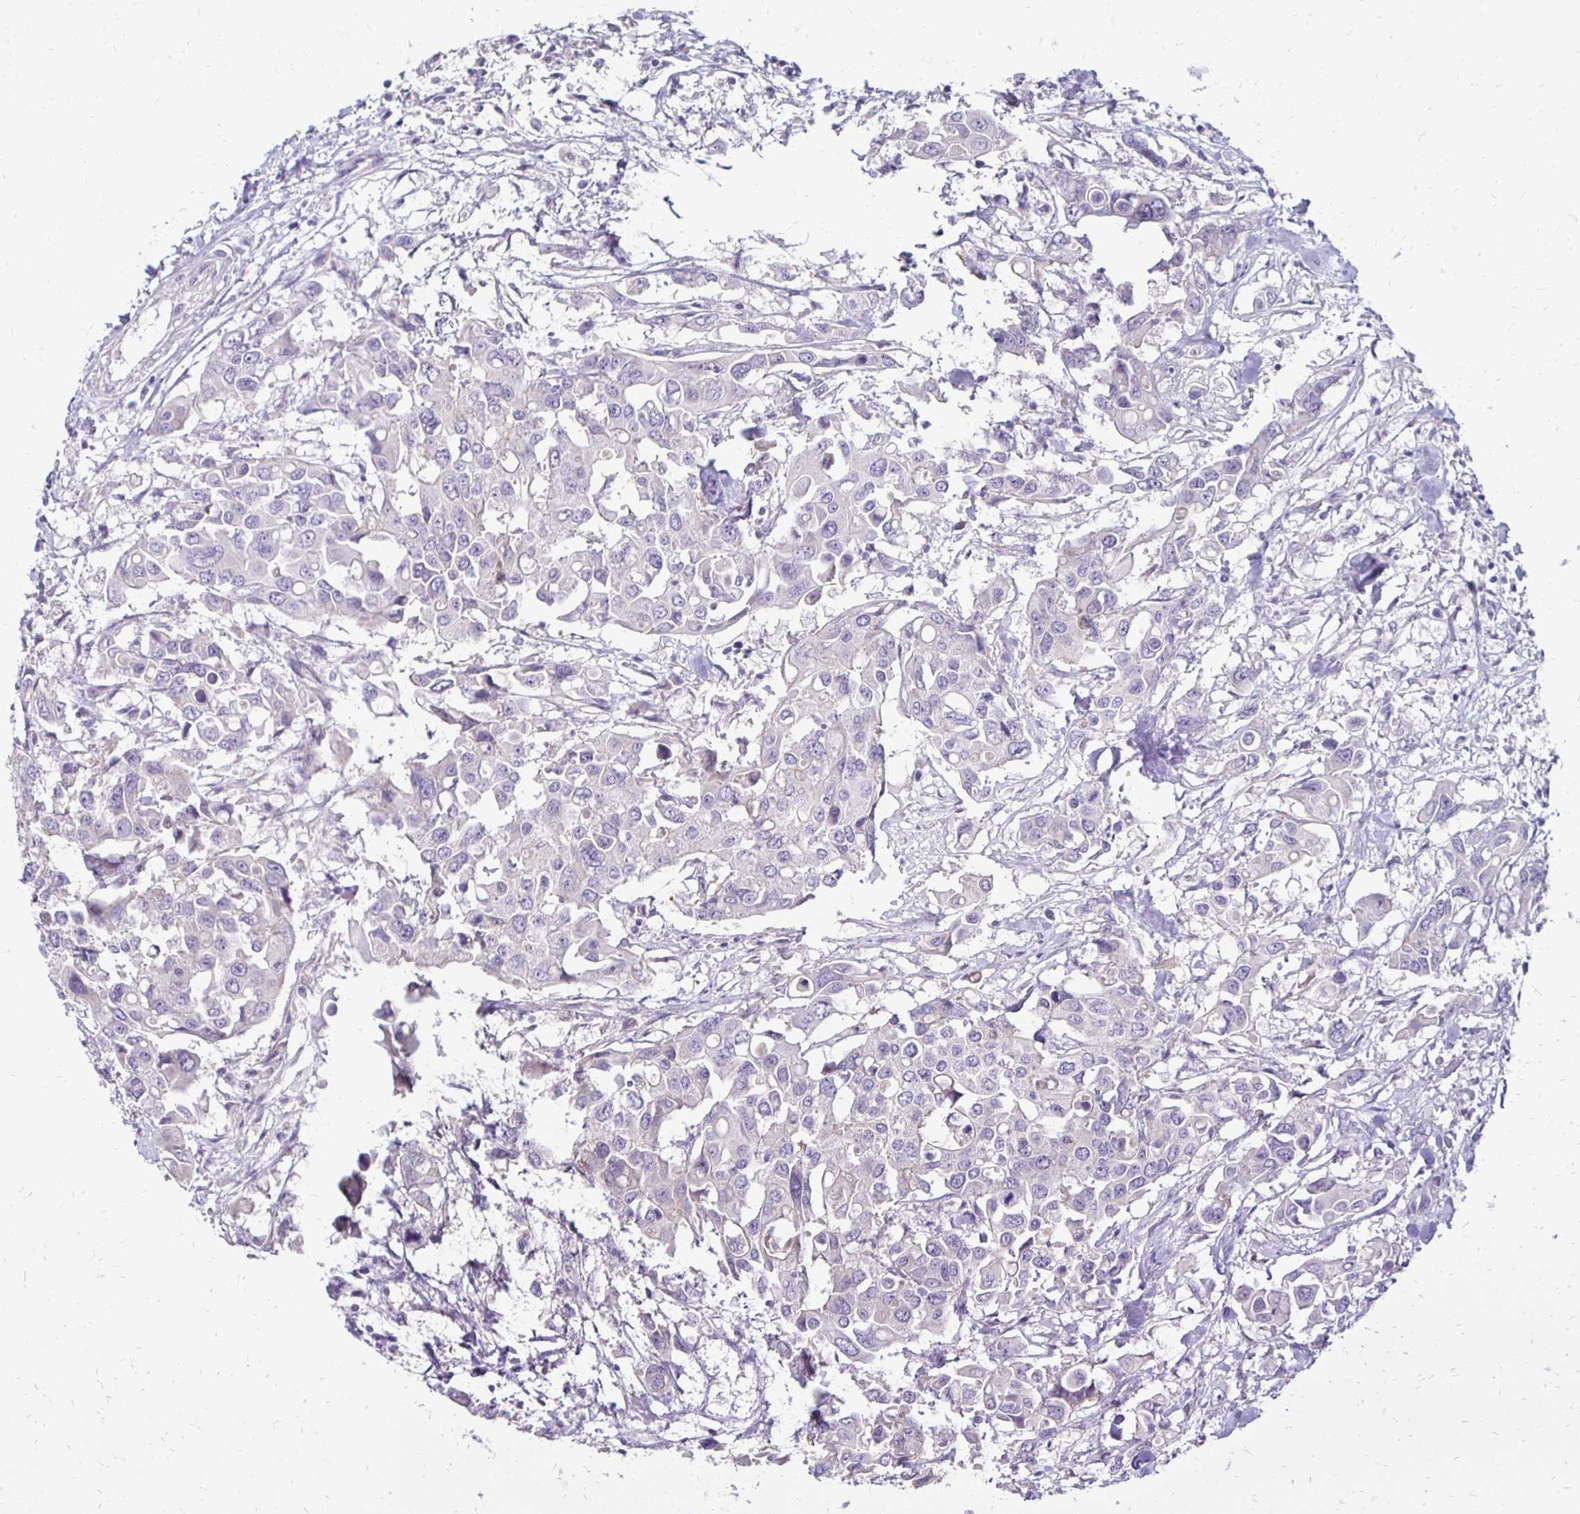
{"staining": {"intensity": "negative", "quantity": "none", "location": "none"}, "tissue": "colorectal cancer", "cell_type": "Tumor cells", "image_type": "cancer", "snomed": [{"axis": "morphology", "description": "Adenocarcinoma, NOS"}, {"axis": "topography", "description": "Colon"}], "caption": "Immunohistochemistry (IHC) histopathology image of human colorectal adenocarcinoma stained for a protein (brown), which shows no staining in tumor cells.", "gene": "KATNBL1", "patient": {"sex": "male", "age": 77}}